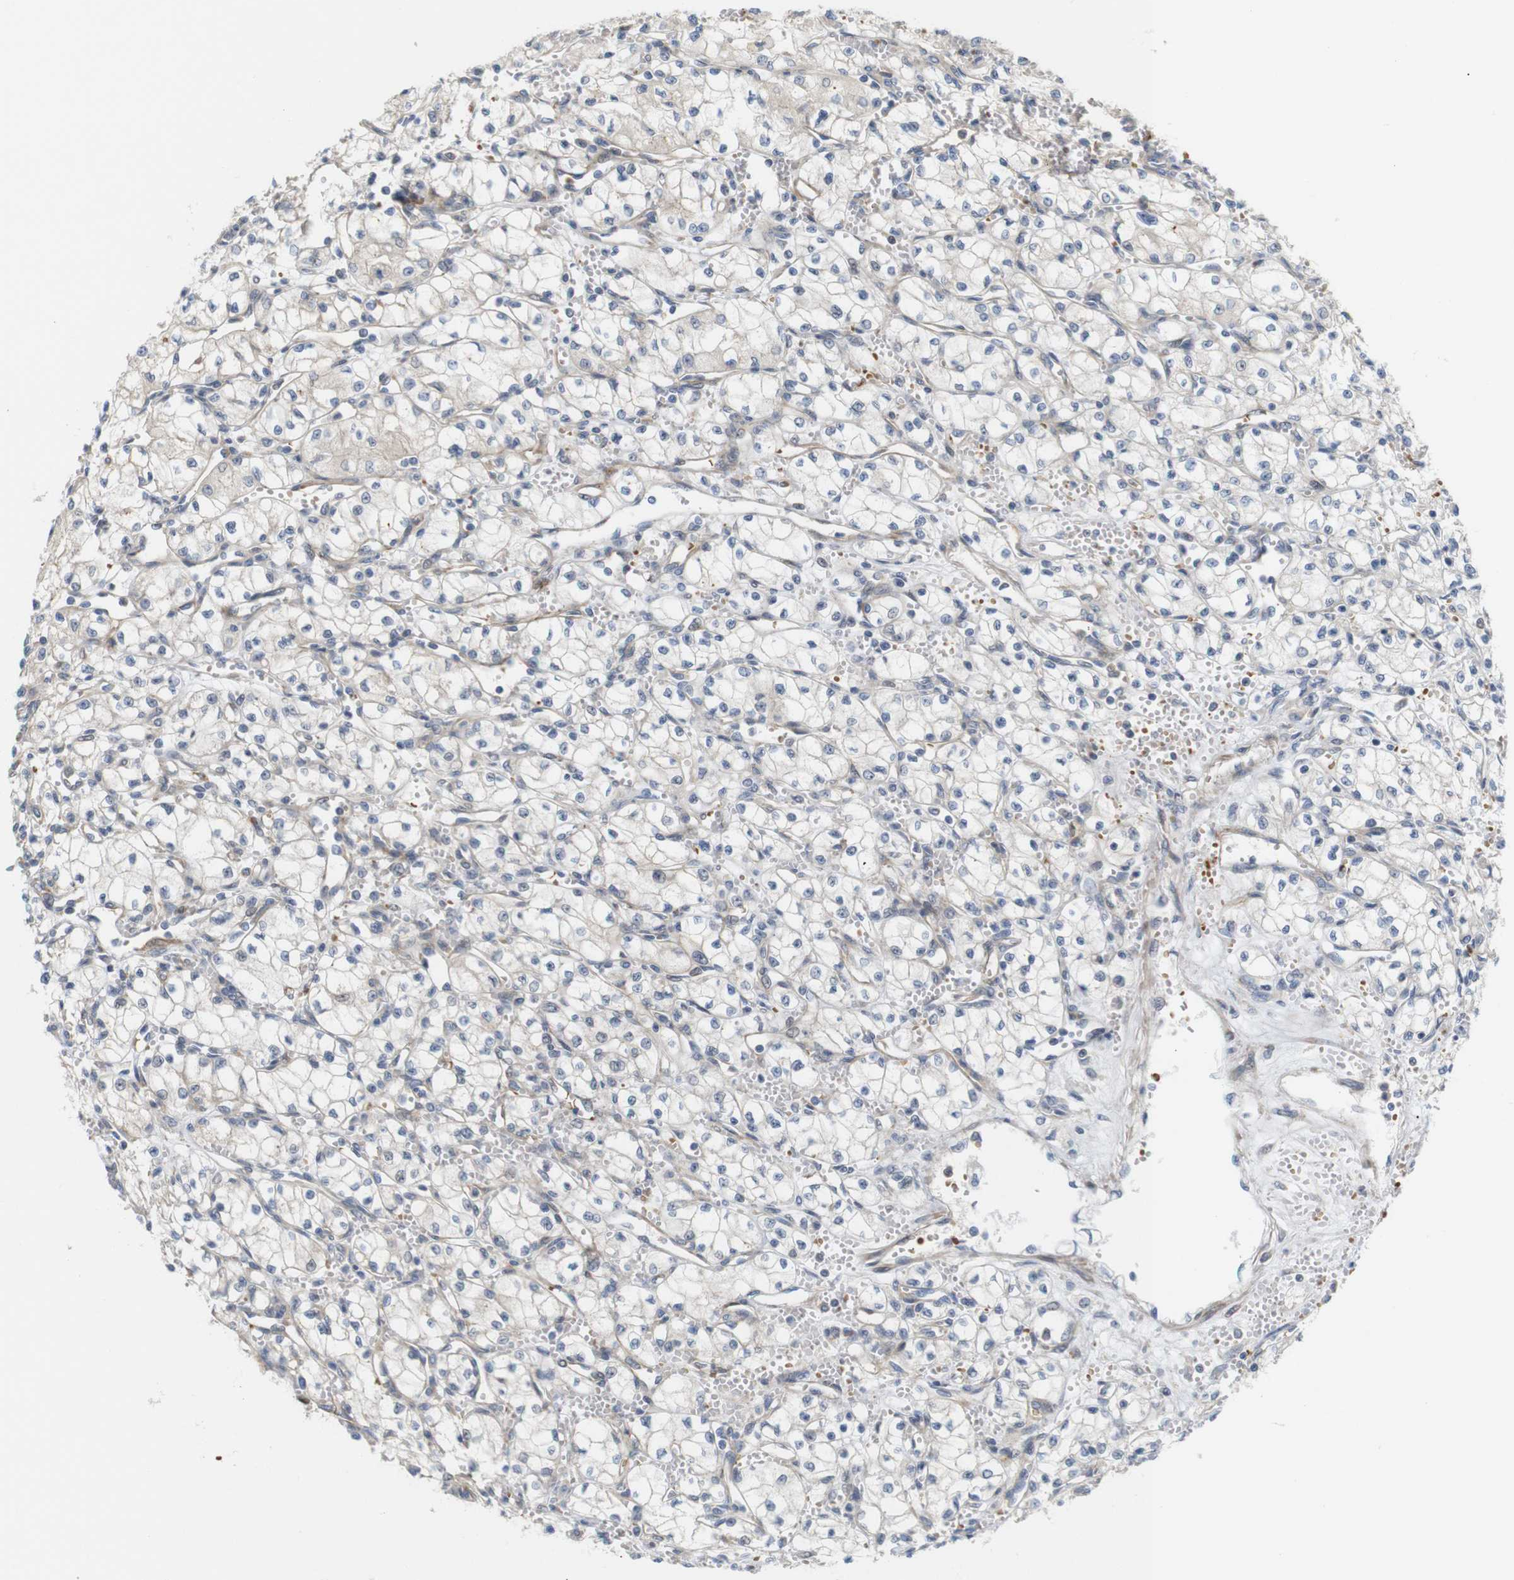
{"staining": {"intensity": "negative", "quantity": "none", "location": "none"}, "tissue": "renal cancer", "cell_type": "Tumor cells", "image_type": "cancer", "snomed": [{"axis": "morphology", "description": "Normal tissue, NOS"}, {"axis": "morphology", "description": "Adenocarcinoma, NOS"}, {"axis": "topography", "description": "Kidney"}], "caption": "IHC of human adenocarcinoma (renal) shows no positivity in tumor cells. (Stains: DAB (3,3'-diaminobenzidine) IHC with hematoxylin counter stain, Microscopy: brightfield microscopy at high magnification).", "gene": "RPTOR", "patient": {"sex": "male", "age": 59}}